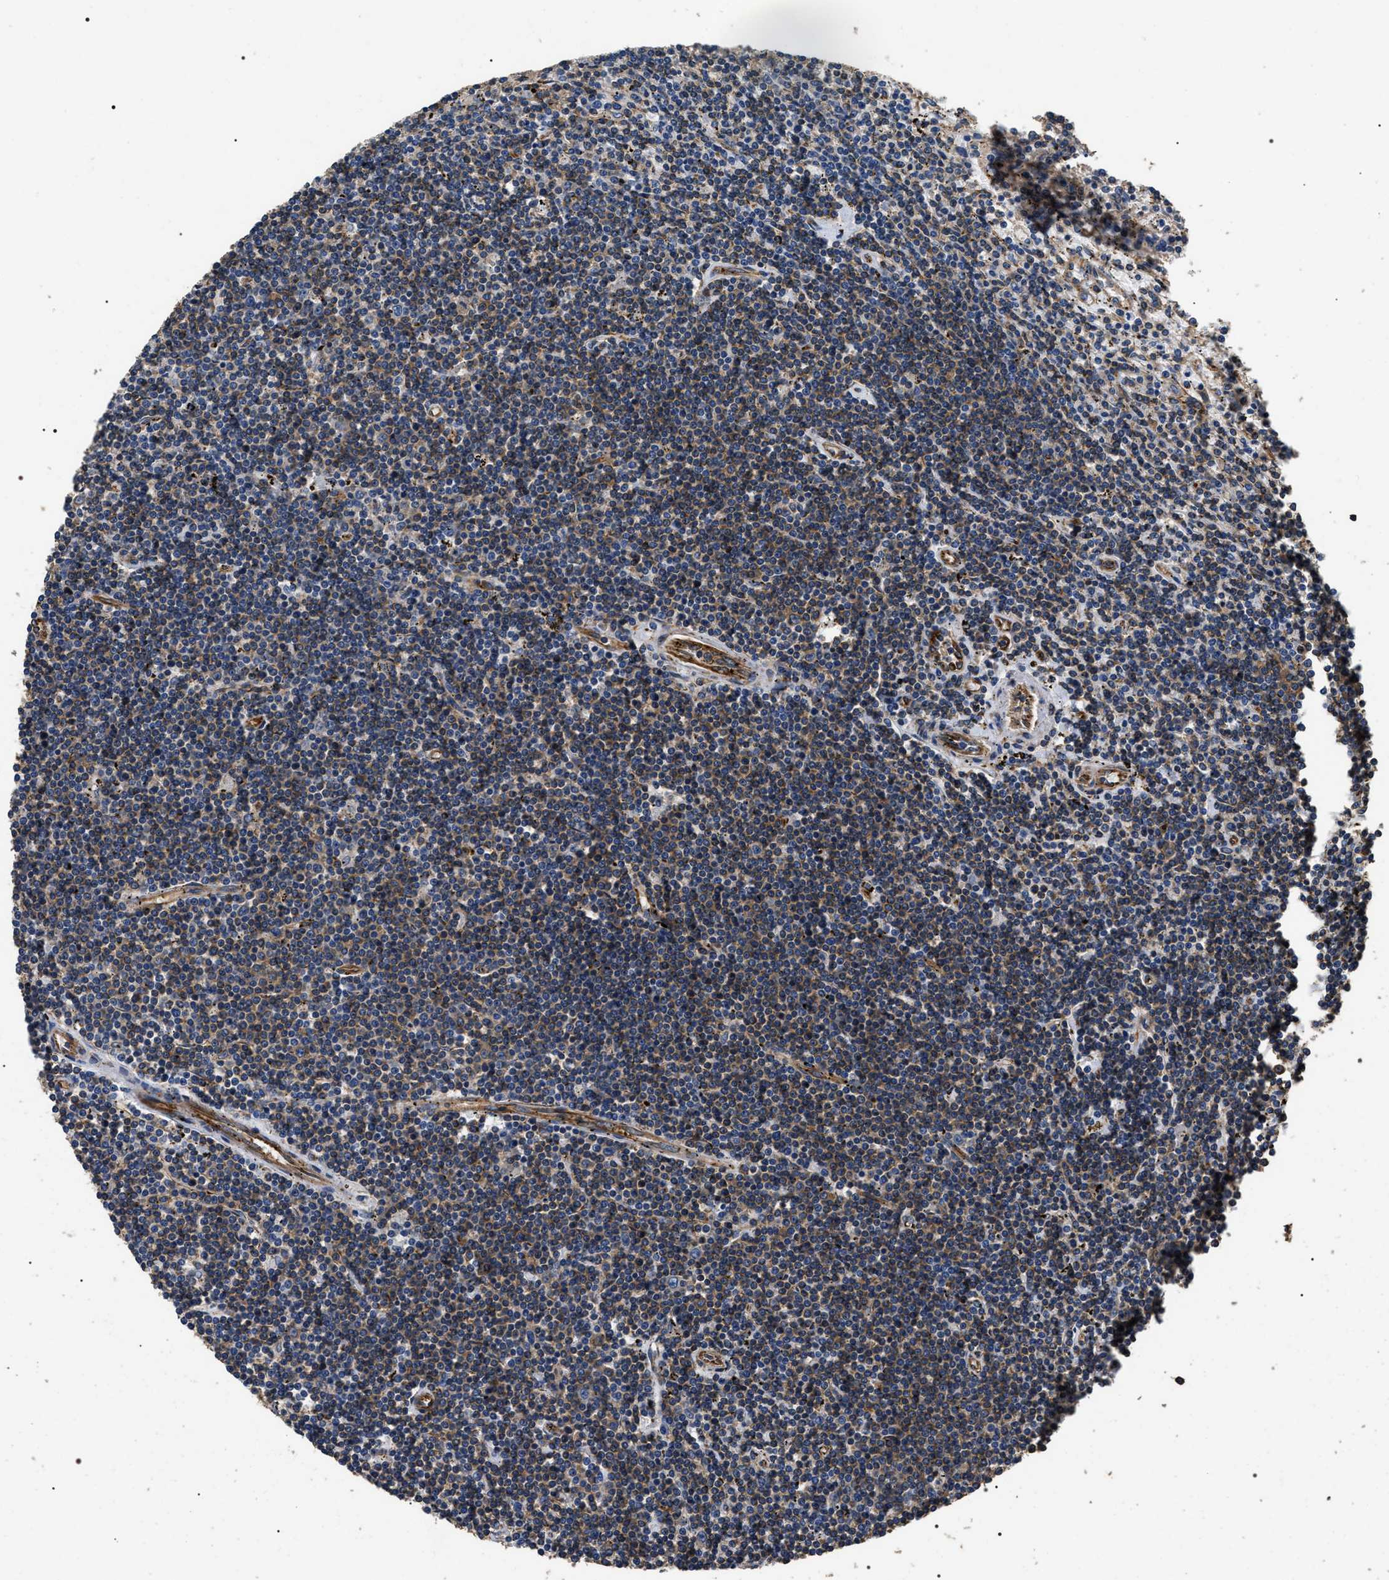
{"staining": {"intensity": "moderate", "quantity": "25%-75%", "location": "cytoplasmic/membranous"}, "tissue": "lymphoma", "cell_type": "Tumor cells", "image_type": "cancer", "snomed": [{"axis": "morphology", "description": "Malignant lymphoma, non-Hodgkin's type, Low grade"}, {"axis": "topography", "description": "Spleen"}], "caption": "Lymphoma tissue exhibits moderate cytoplasmic/membranous positivity in about 25%-75% of tumor cells", "gene": "KTN1", "patient": {"sex": "male", "age": 76}}